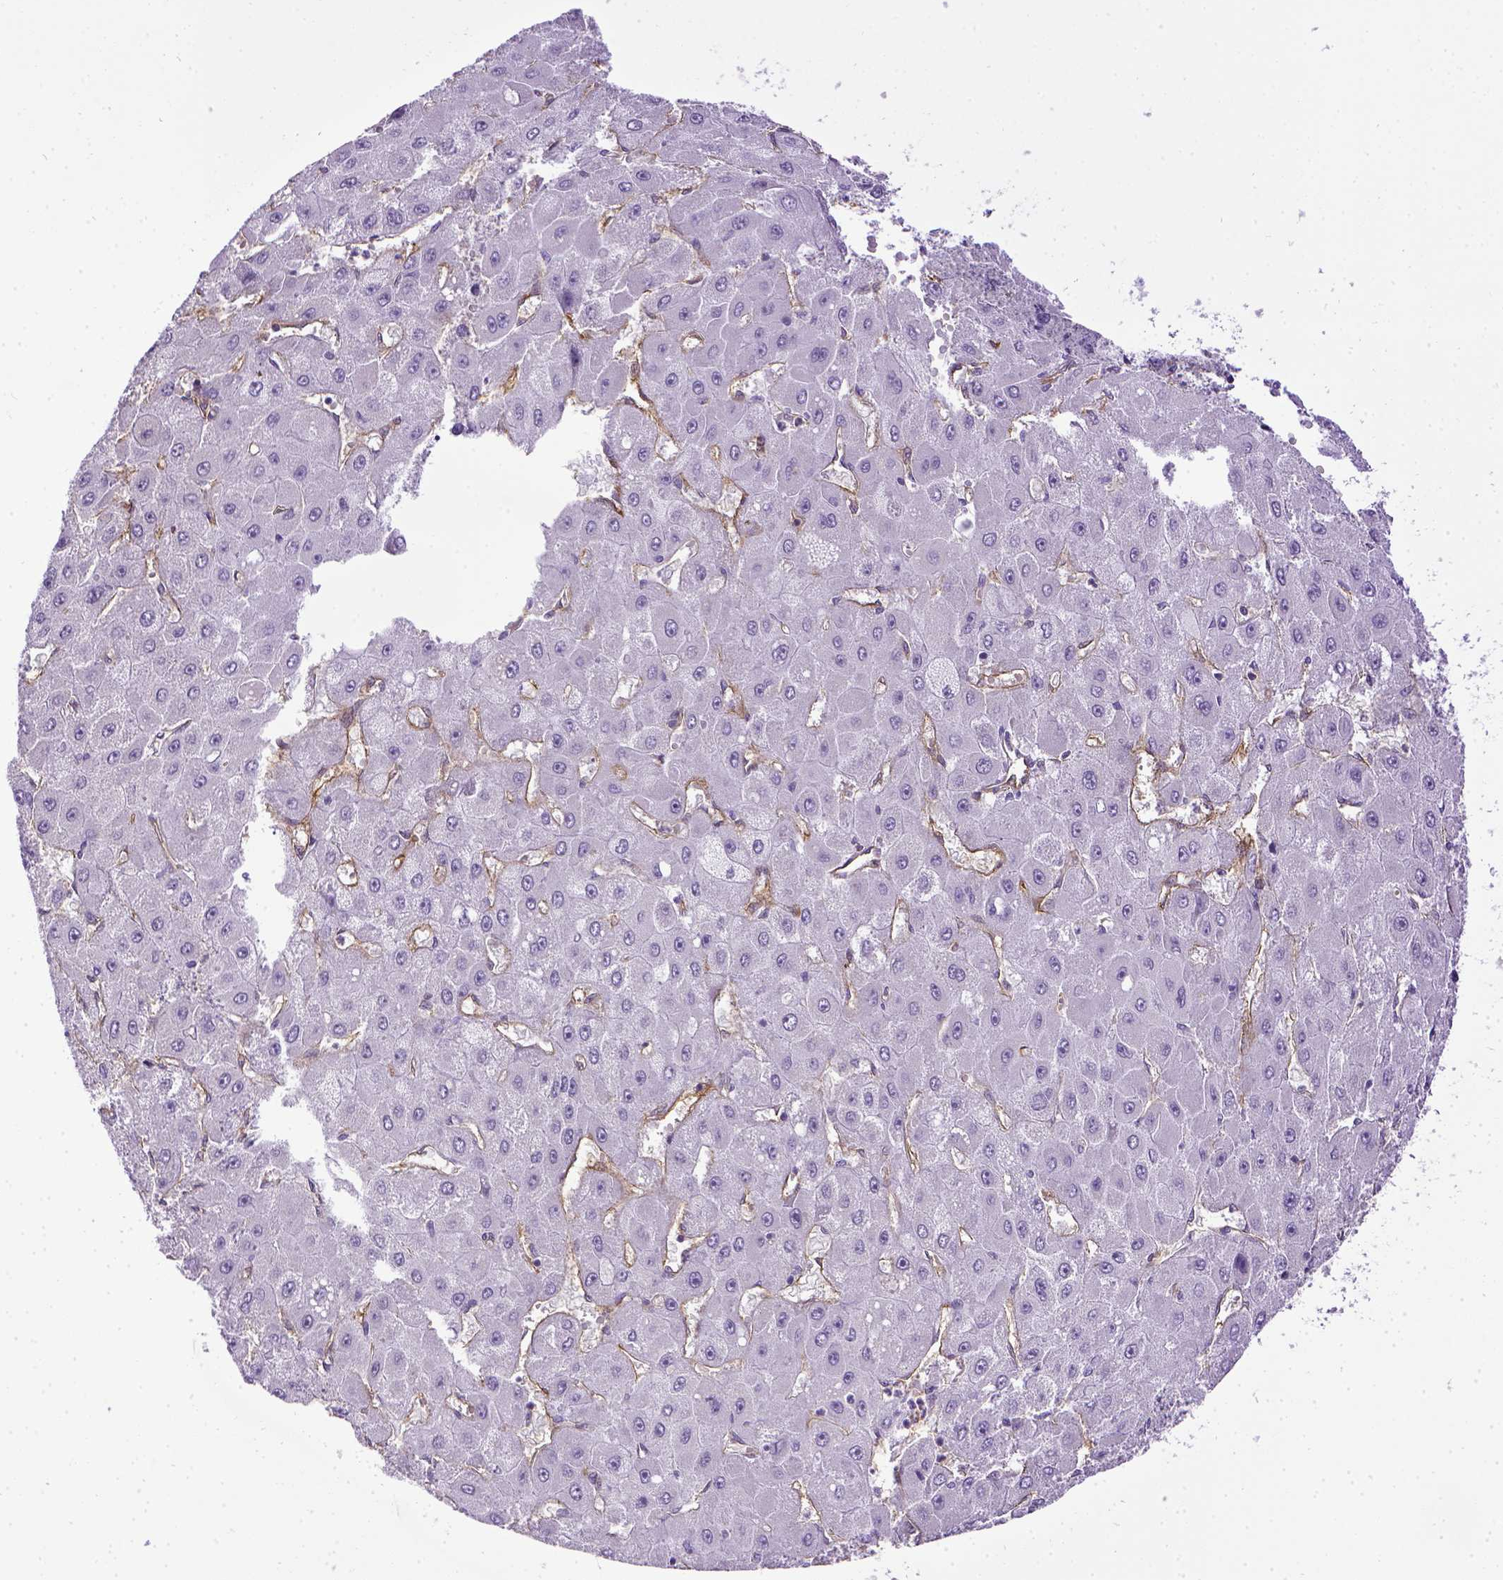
{"staining": {"intensity": "negative", "quantity": "none", "location": "none"}, "tissue": "liver cancer", "cell_type": "Tumor cells", "image_type": "cancer", "snomed": [{"axis": "morphology", "description": "Carcinoma, Hepatocellular, NOS"}, {"axis": "topography", "description": "Liver"}], "caption": "Liver hepatocellular carcinoma stained for a protein using immunohistochemistry displays no staining tumor cells.", "gene": "ENG", "patient": {"sex": "female", "age": 25}}